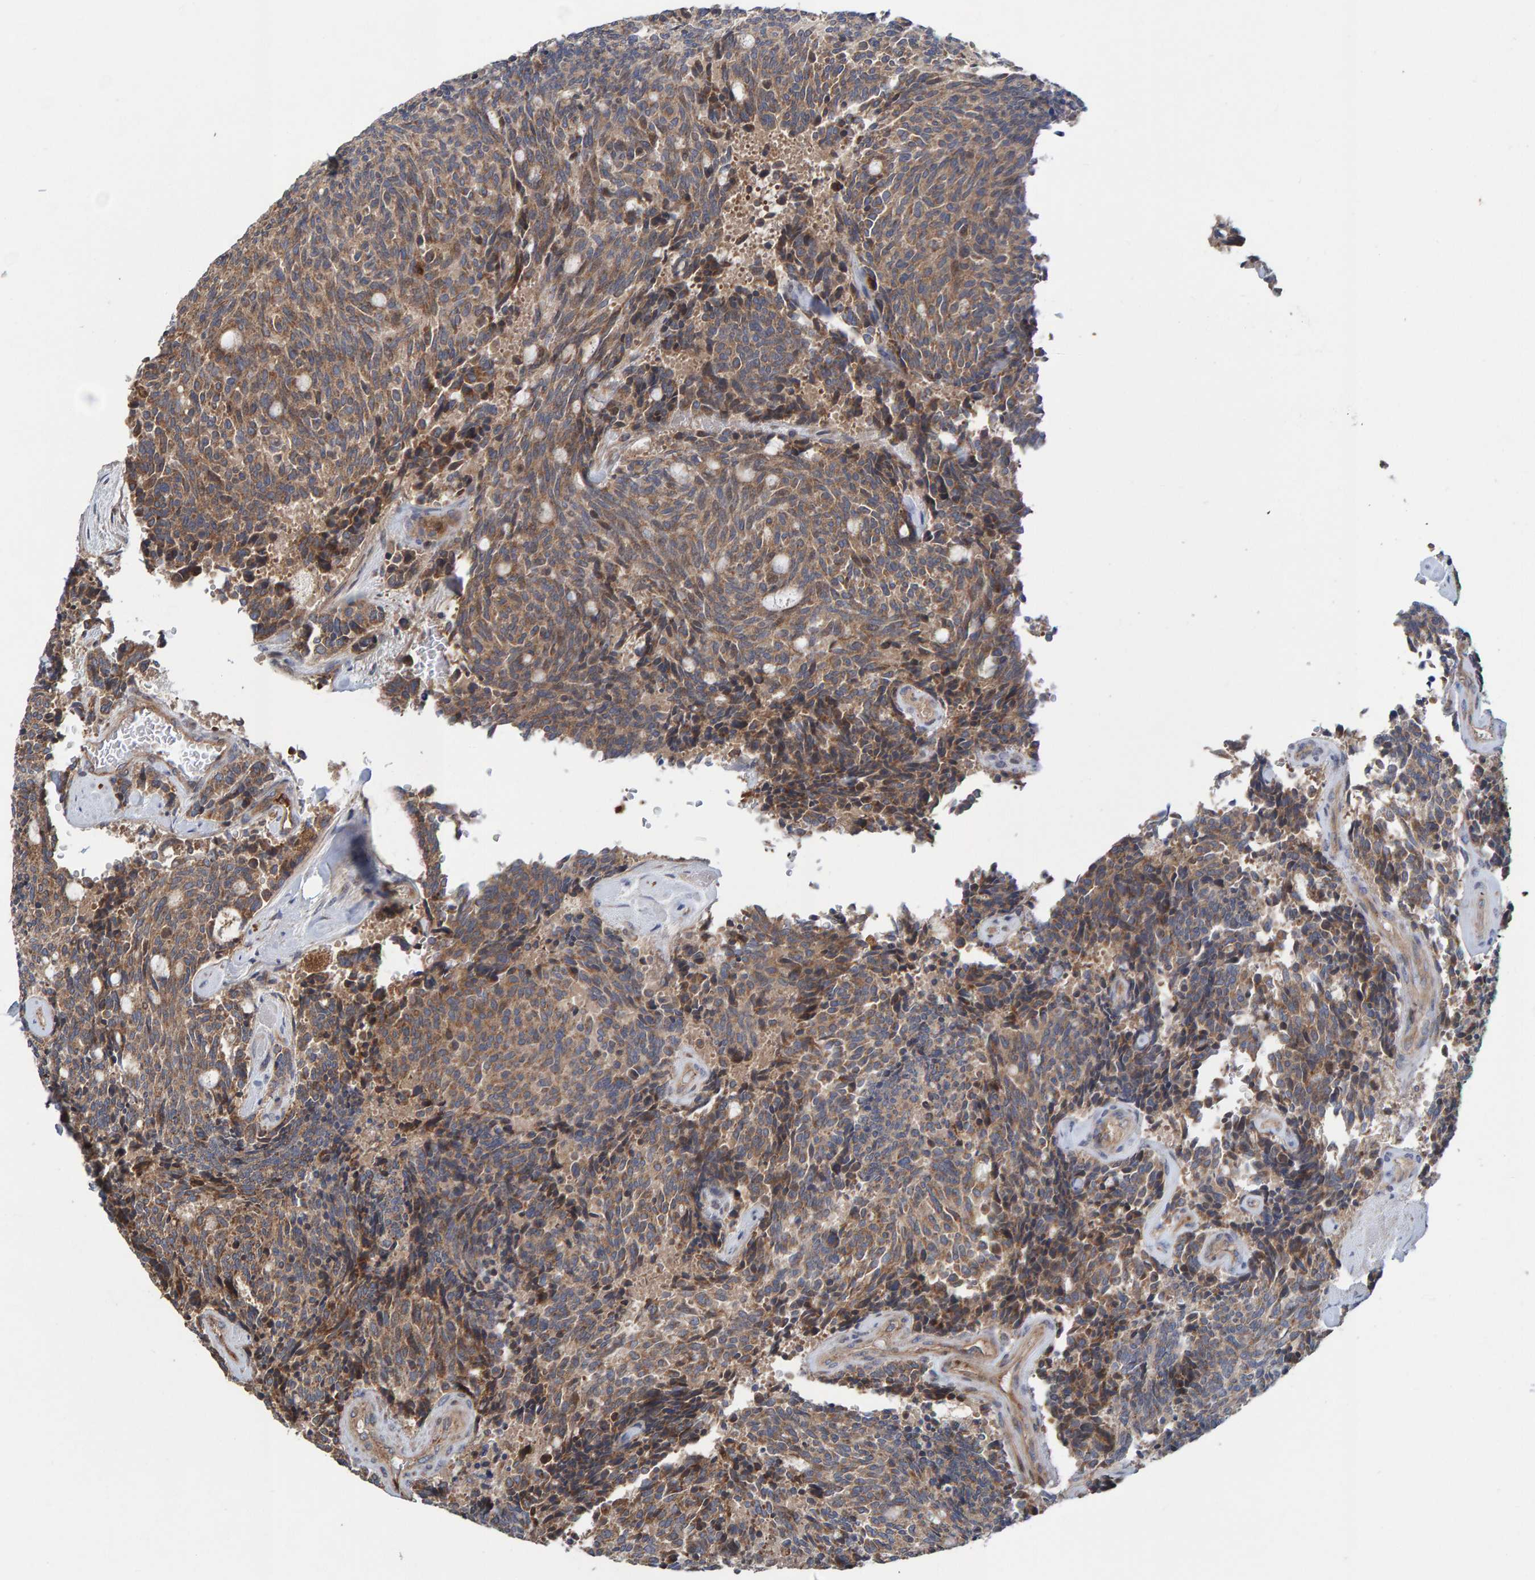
{"staining": {"intensity": "moderate", "quantity": ">75%", "location": "cytoplasmic/membranous"}, "tissue": "carcinoid", "cell_type": "Tumor cells", "image_type": "cancer", "snomed": [{"axis": "morphology", "description": "Carcinoid, malignant, NOS"}, {"axis": "topography", "description": "Pancreas"}], "caption": "Human carcinoid stained with a protein marker exhibits moderate staining in tumor cells.", "gene": "KIAA0753", "patient": {"sex": "female", "age": 54}}